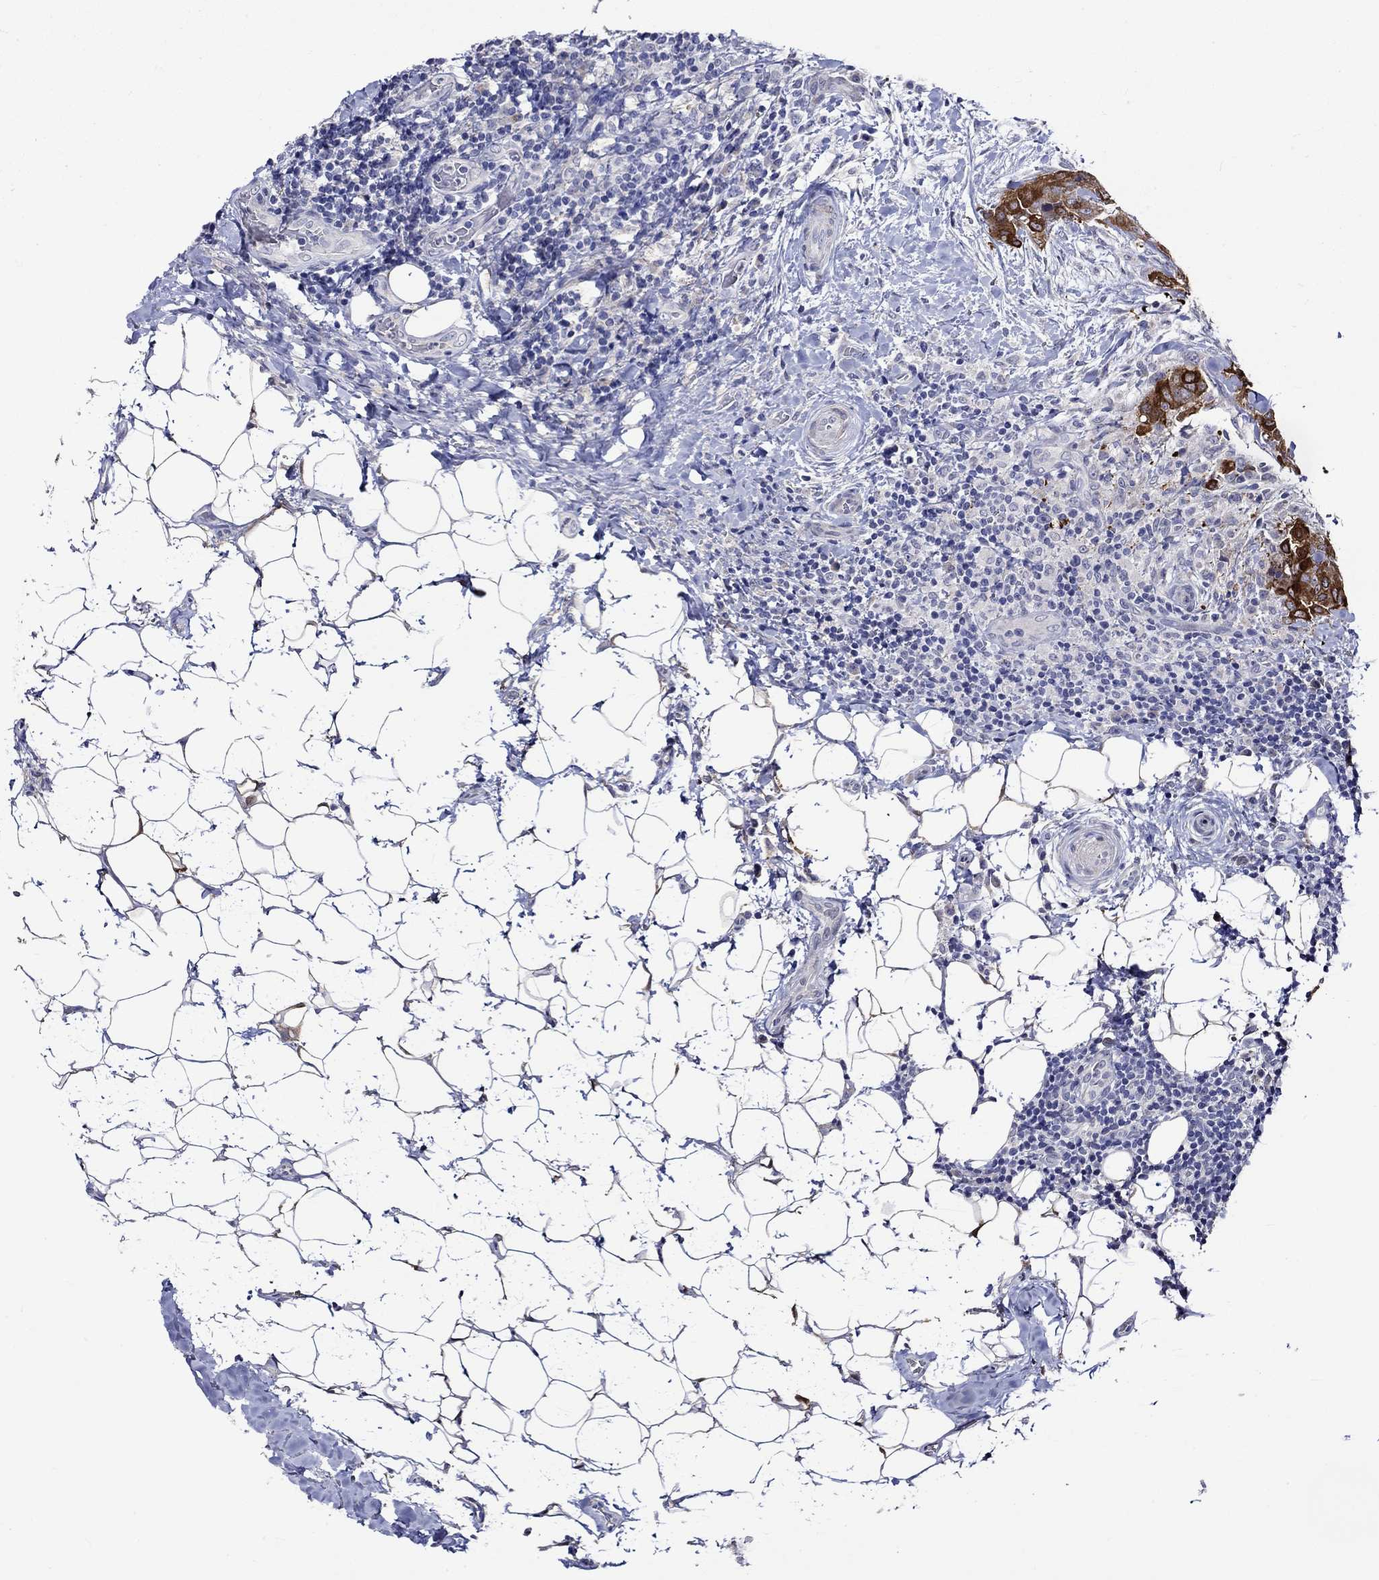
{"staining": {"intensity": "strong", "quantity": "<25%", "location": "cytoplasmic/membranous"}, "tissue": "thyroid cancer", "cell_type": "Tumor cells", "image_type": "cancer", "snomed": [{"axis": "morphology", "description": "Papillary adenocarcinoma, NOS"}, {"axis": "topography", "description": "Thyroid gland"}], "caption": "High-magnification brightfield microscopy of thyroid papillary adenocarcinoma stained with DAB (brown) and counterstained with hematoxylin (blue). tumor cells exhibit strong cytoplasmic/membranous expression is present in approximately<25% of cells.", "gene": "CRYAB", "patient": {"sex": "male", "age": 61}}